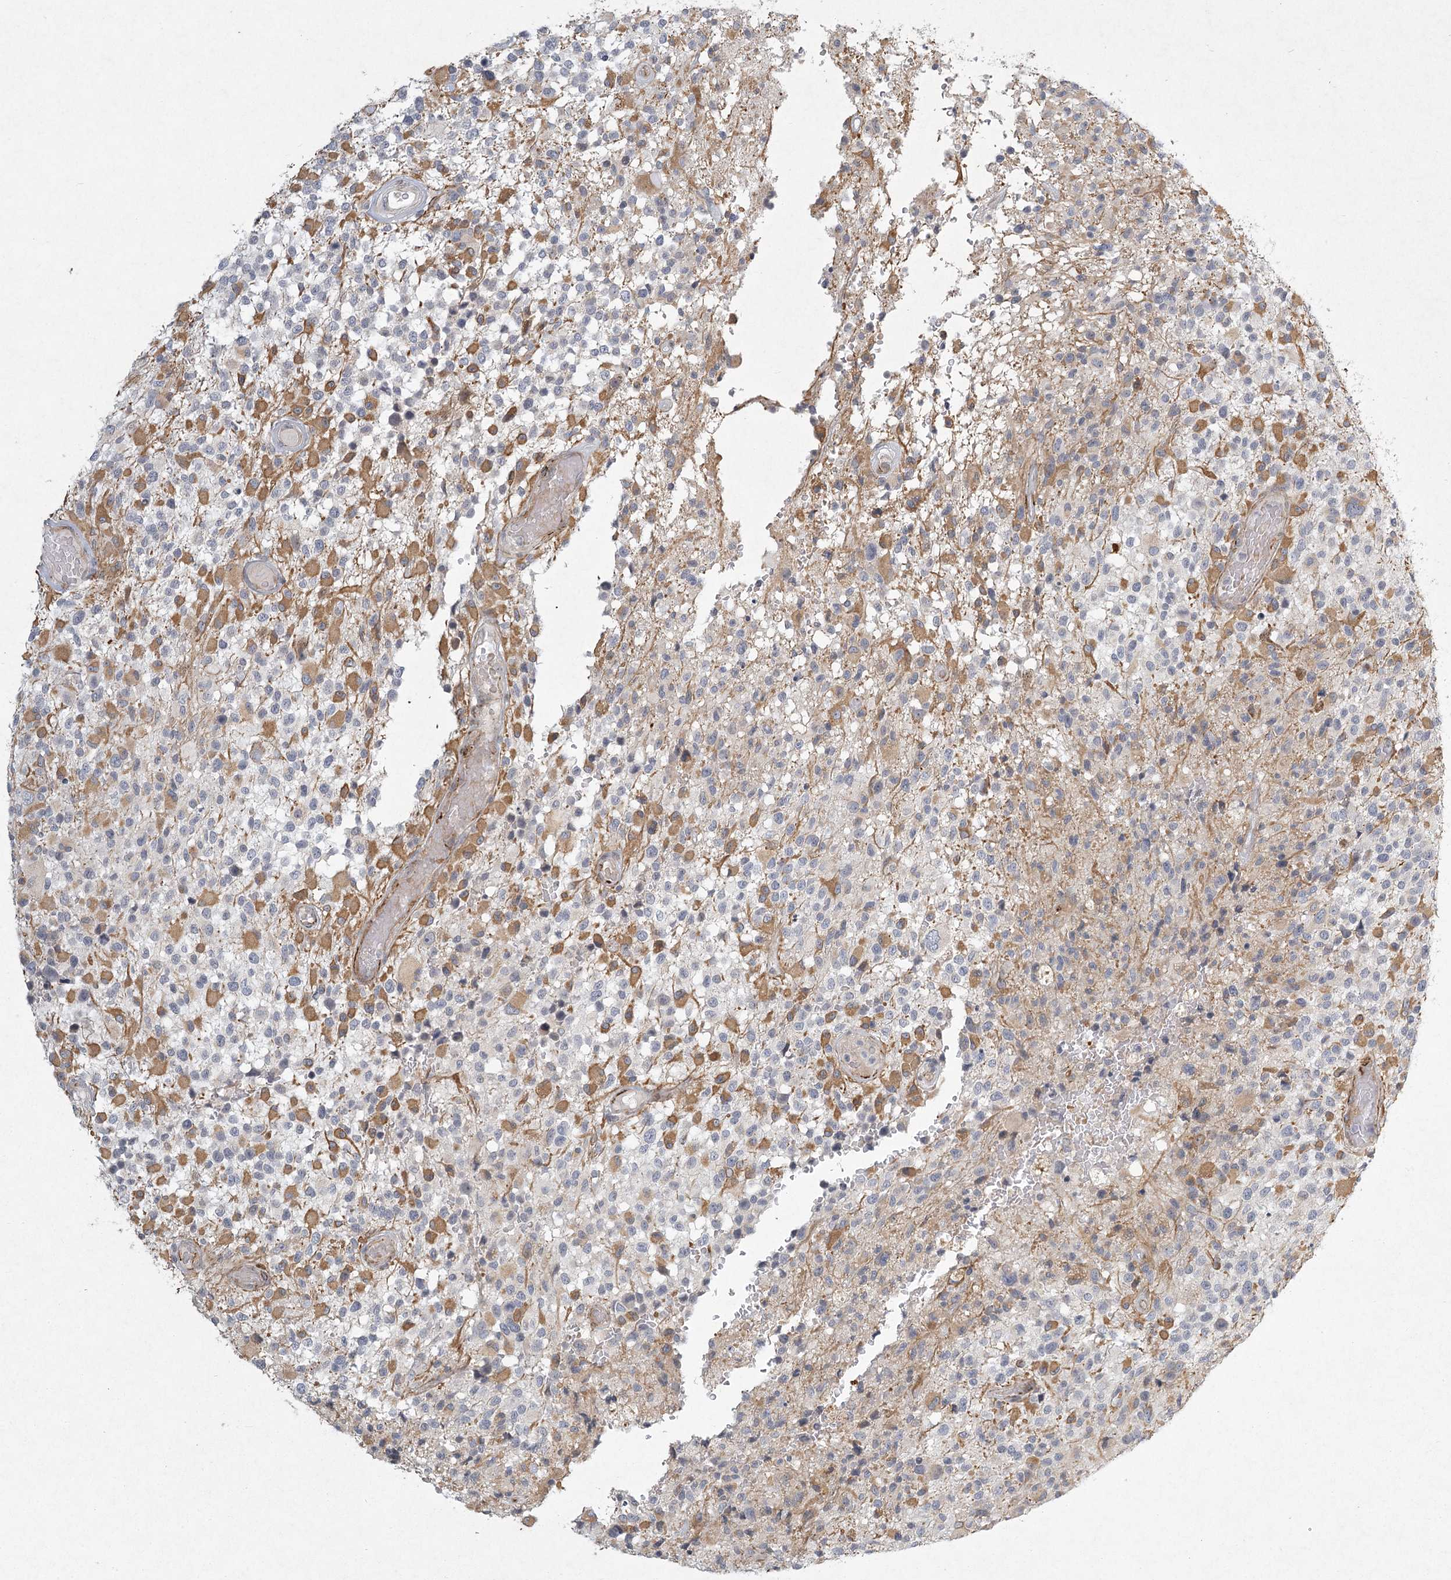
{"staining": {"intensity": "moderate", "quantity": "<25%", "location": "cytoplasmic/membranous"}, "tissue": "glioma", "cell_type": "Tumor cells", "image_type": "cancer", "snomed": [{"axis": "morphology", "description": "Glioma, malignant, High grade"}, {"axis": "morphology", "description": "Glioblastoma, NOS"}, {"axis": "topography", "description": "Brain"}], "caption": "A high-resolution micrograph shows immunohistochemistry staining of glioma, which displays moderate cytoplasmic/membranous expression in about <25% of tumor cells.", "gene": "MEPE", "patient": {"sex": "male", "age": 60}}